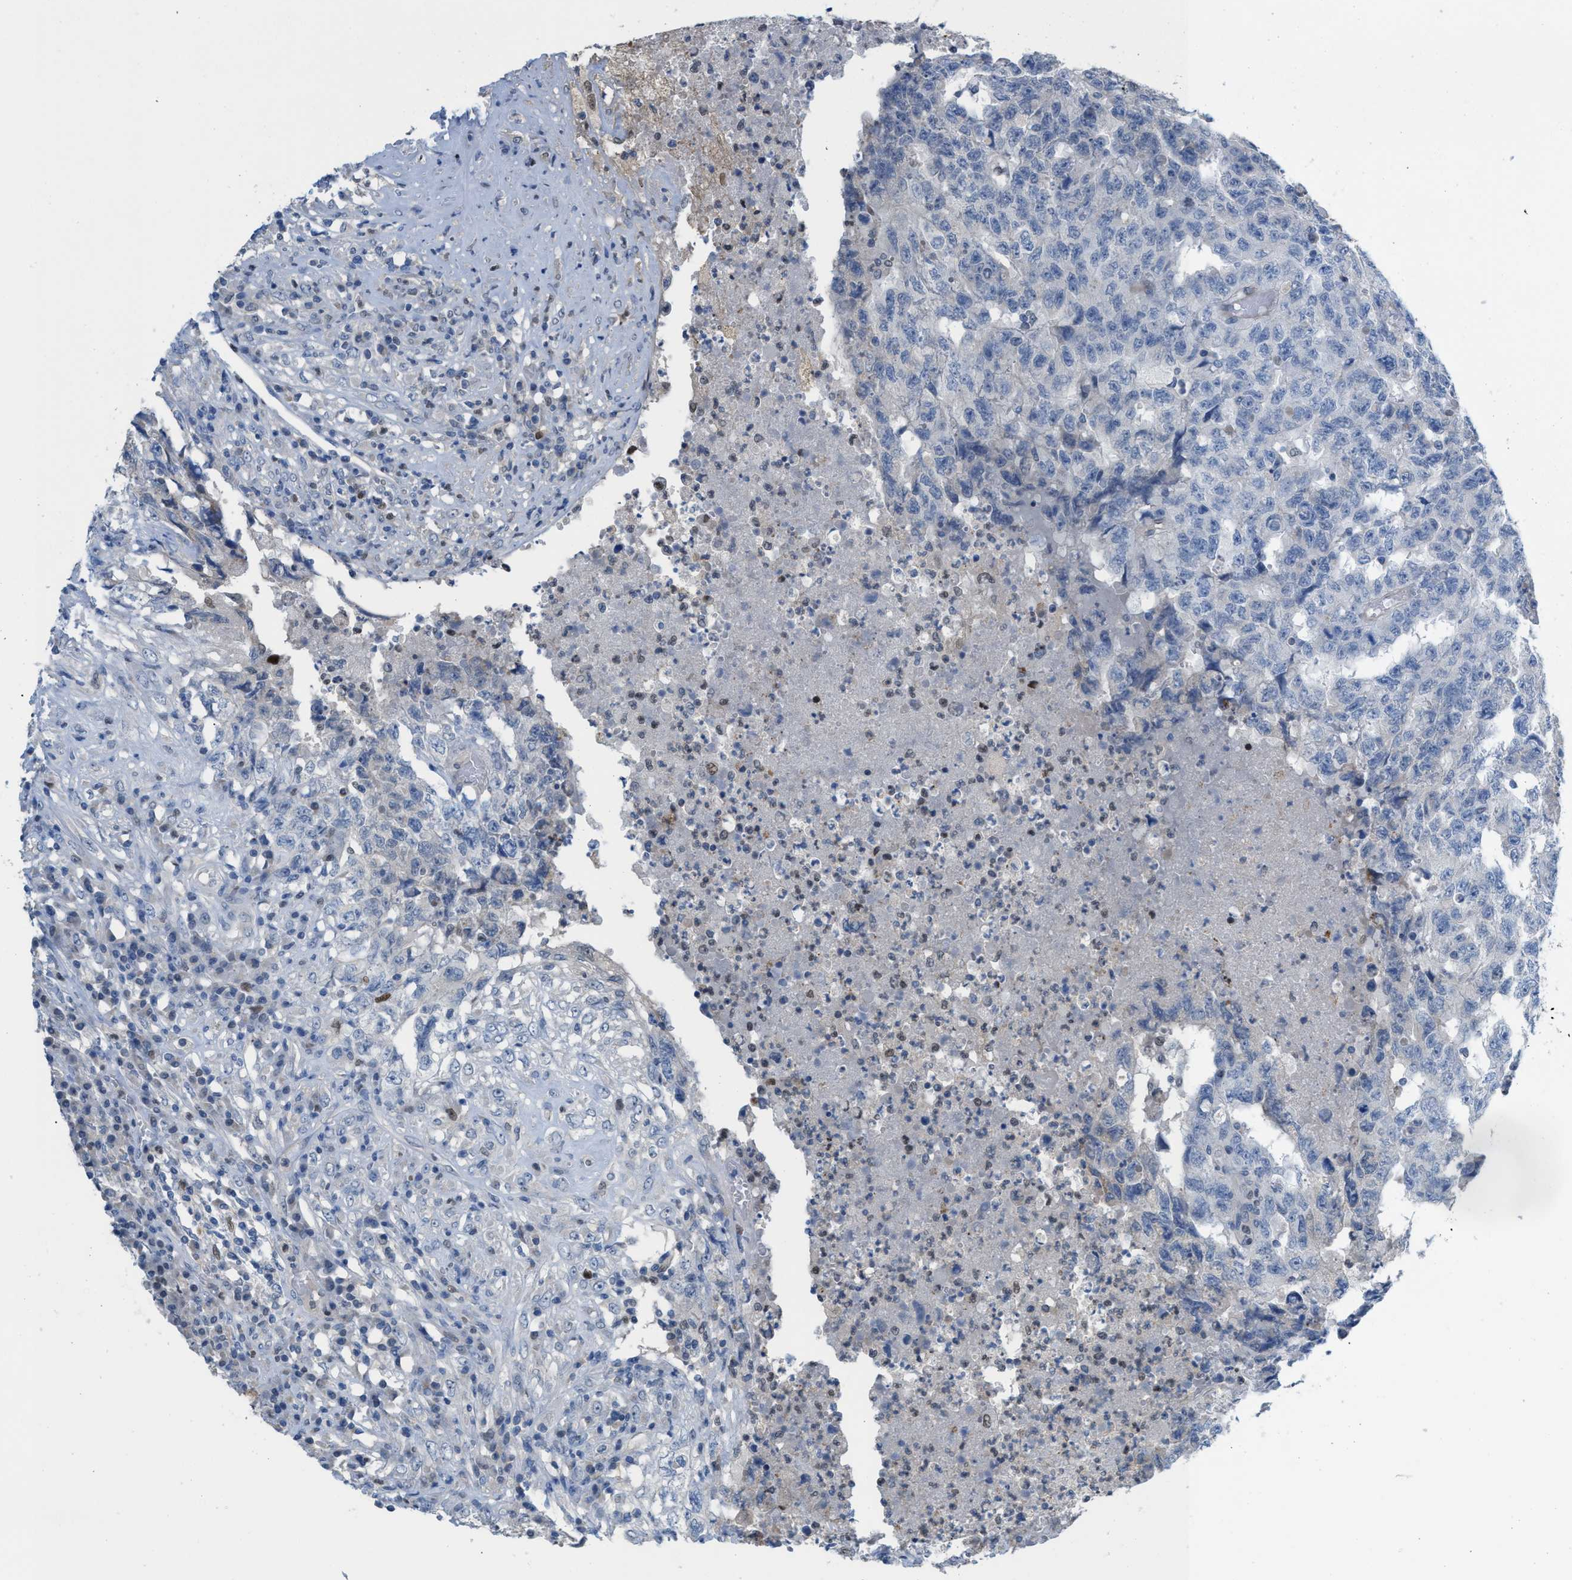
{"staining": {"intensity": "negative", "quantity": "none", "location": "none"}, "tissue": "testis cancer", "cell_type": "Tumor cells", "image_type": "cancer", "snomed": [{"axis": "morphology", "description": "Necrosis, NOS"}, {"axis": "morphology", "description": "Carcinoma, Embryonal, NOS"}, {"axis": "topography", "description": "Testis"}], "caption": "IHC of human testis cancer (embryonal carcinoma) shows no expression in tumor cells.", "gene": "PPM1D", "patient": {"sex": "male", "age": 19}}